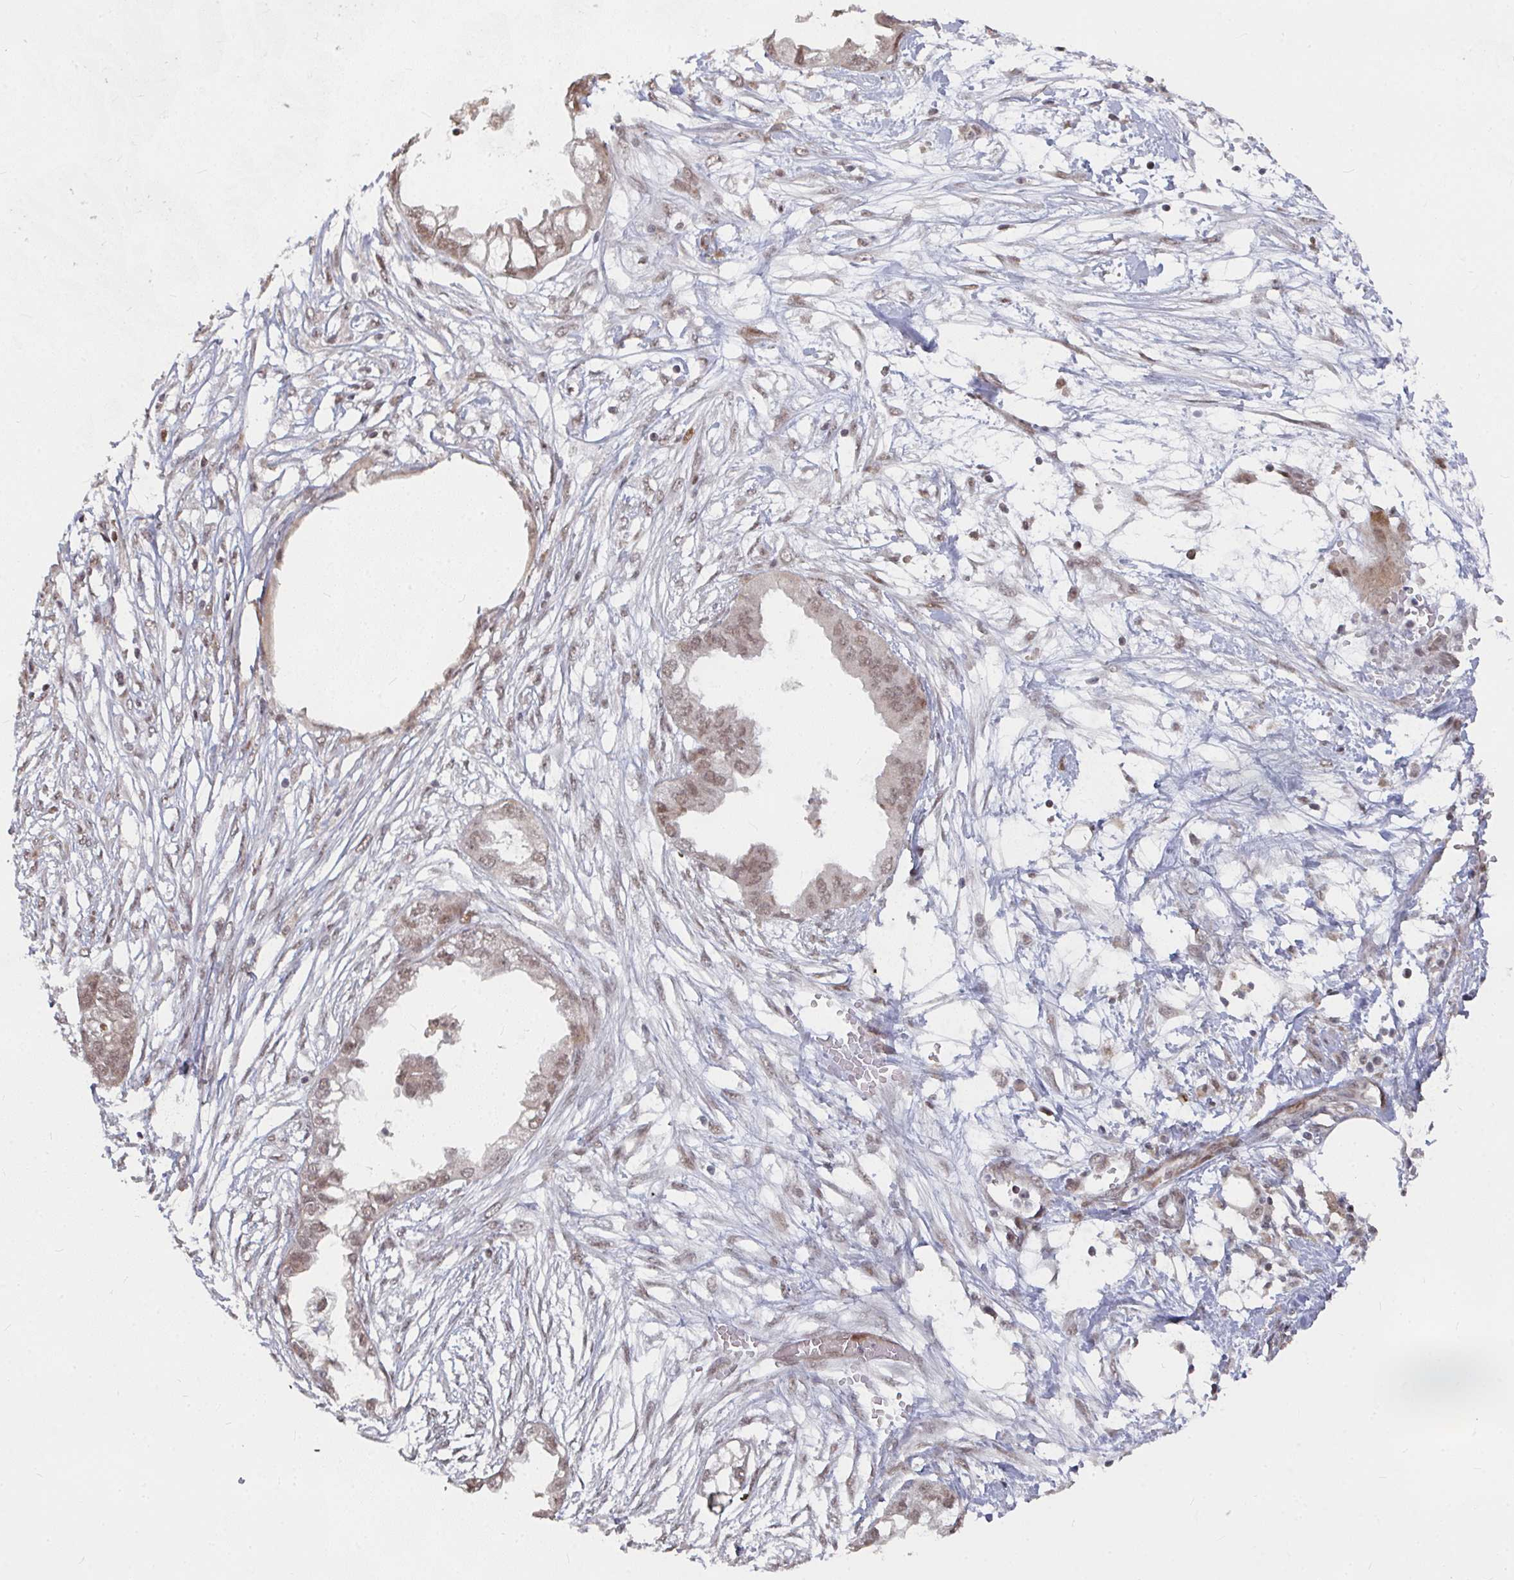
{"staining": {"intensity": "weak", "quantity": ">75%", "location": "nuclear"}, "tissue": "endometrial cancer", "cell_type": "Tumor cells", "image_type": "cancer", "snomed": [{"axis": "morphology", "description": "Adenocarcinoma, NOS"}, {"axis": "morphology", "description": "Adenocarcinoma, metastatic, NOS"}, {"axis": "topography", "description": "Adipose tissue"}, {"axis": "topography", "description": "Endometrium"}], "caption": "Protein expression analysis of human endometrial cancer (adenocarcinoma) reveals weak nuclear positivity in about >75% of tumor cells.", "gene": "RBBP5", "patient": {"sex": "female", "age": 67}}